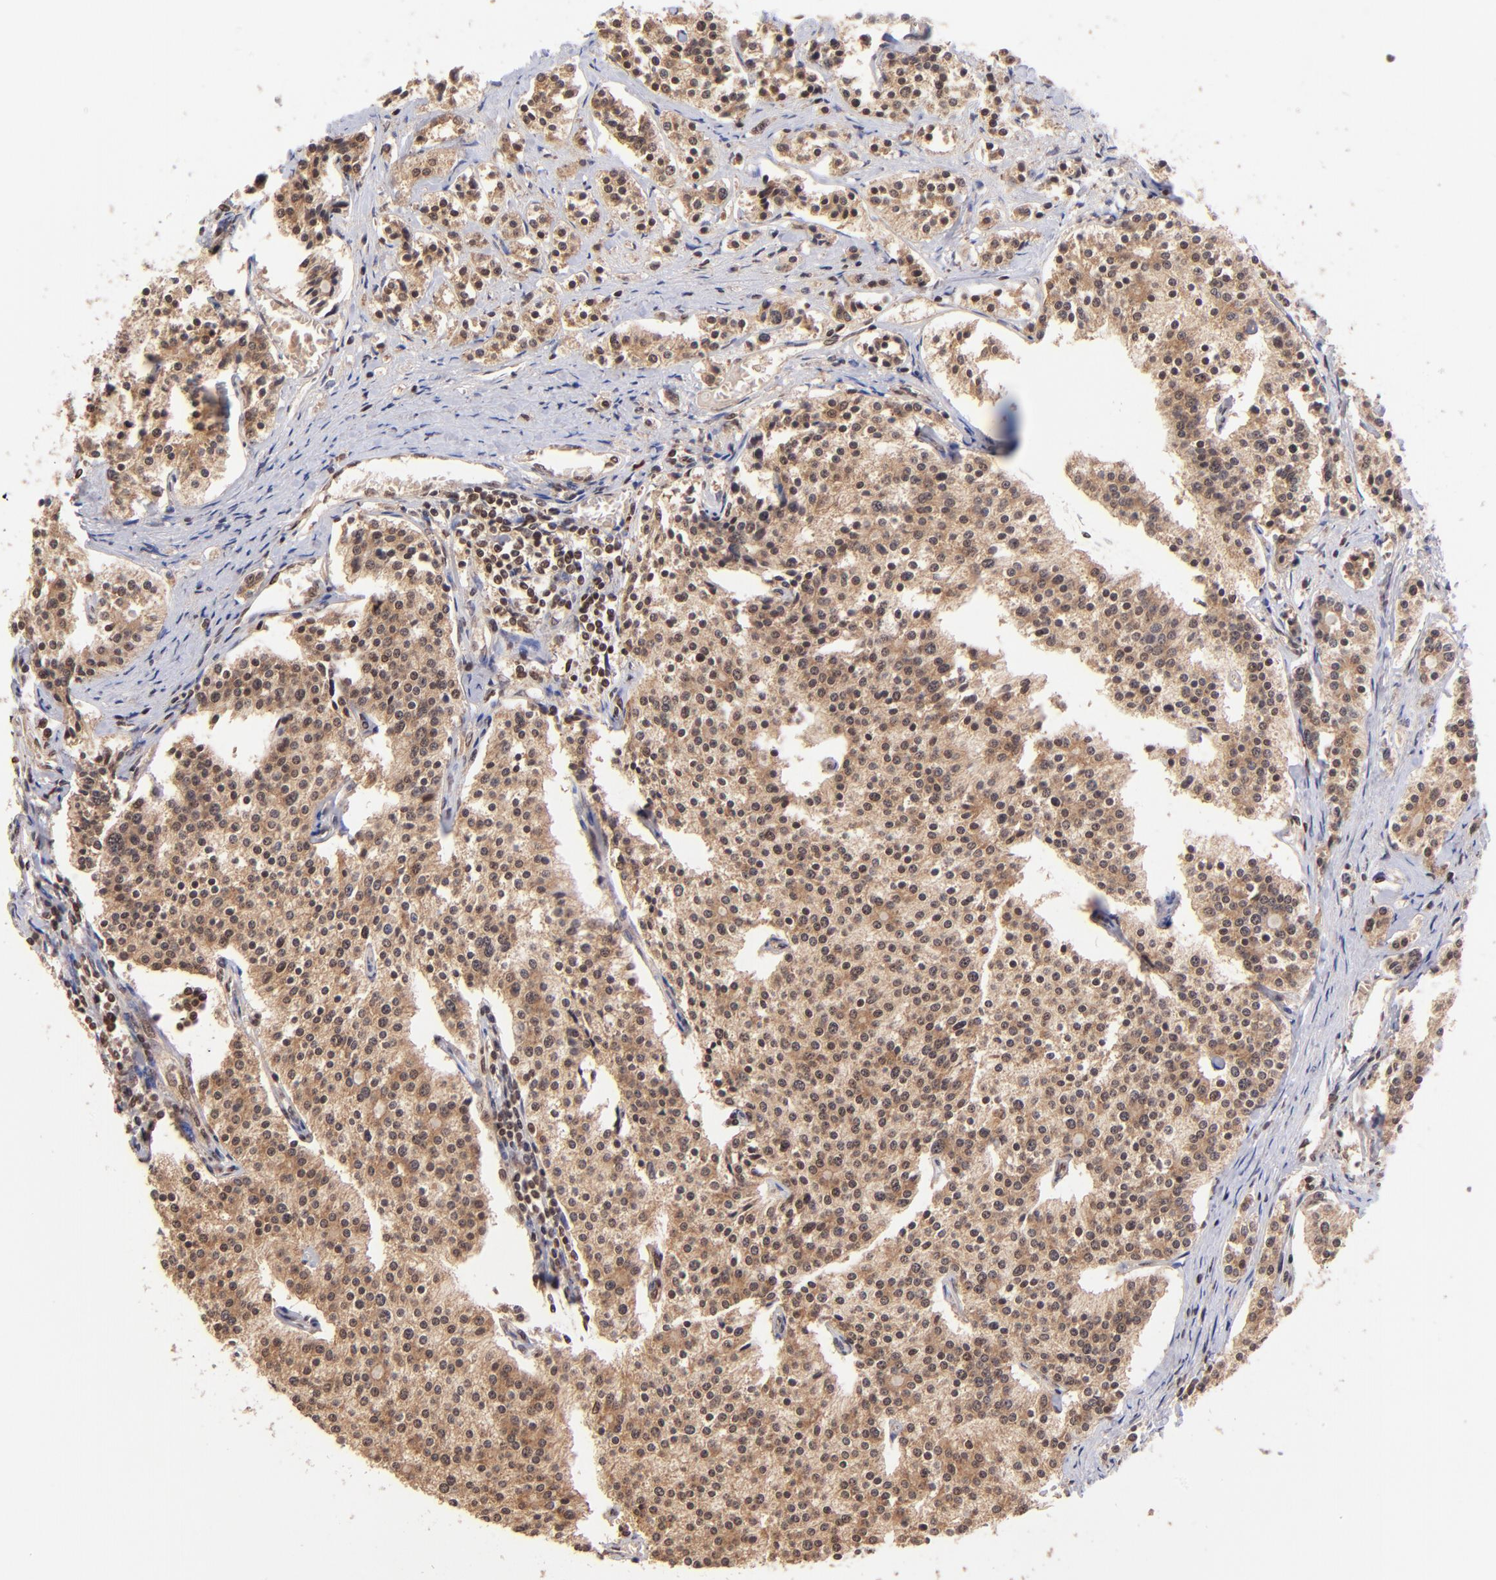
{"staining": {"intensity": "moderate", "quantity": ">75%", "location": "cytoplasmic/membranous,nuclear"}, "tissue": "carcinoid", "cell_type": "Tumor cells", "image_type": "cancer", "snomed": [{"axis": "morphology", "description": "Carcinoid, malignant, NOS"}, {"axis": "topography", "description": "Small intestine"}], "caption": "IHC histopathology image of neoplastic tissue: carcinoid stained using IHC reveals medium levels of moderate protein expression localized specifically in the cytoplasmic/membranous and nuclear of tumor cells, appearing as a cytoplasmic/membranous and nuclear brown color.", "gene": "WDR25", "patient": {"sex": "male", "age": 63}}